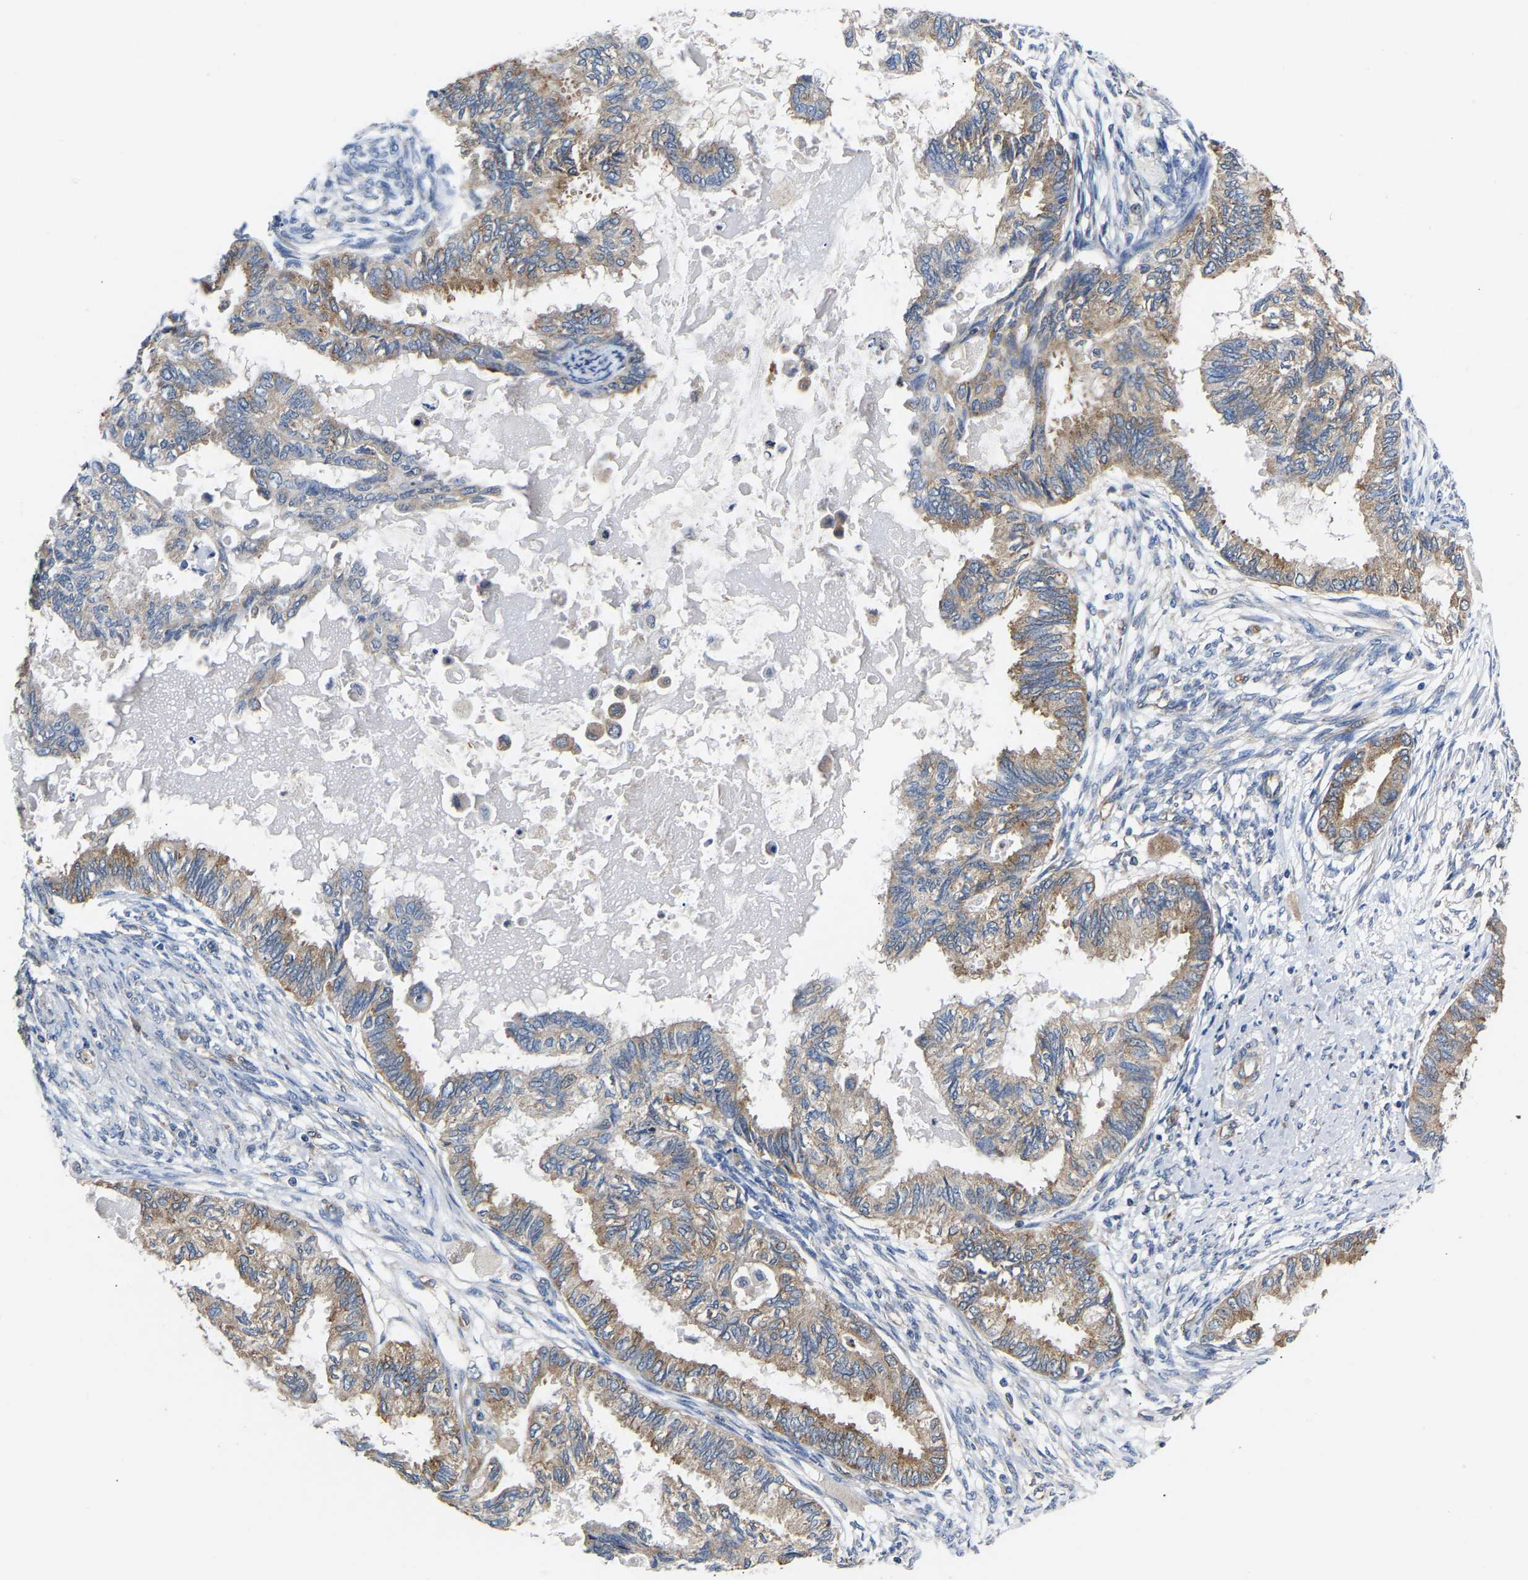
{"staining": {"intensity": "weak", "quantity": ">75%", "location": "cytoplasmic/membranous"}, "tissue": "cervical cancer", "cell_type": "Tumor cells", "image_type": "cancer", "snomed": [{"axis": "morphology", "description": "Normal tissue, NOS"}, {"axis": "morphology", "description": "Adenocarcinoma, NOS"}, {"axis": "topography", "description": "Cervix"}, {"axis": "topography", "description": "Endometrium"}], "caption": "Weak cytoplasmic/membranous protein positivity is identified in approximately >75% of tumor cells in cervical cancer (adenocarcinoma).", "gene": "AIMP2", "patient": {"sex": "female", "age": 86}}